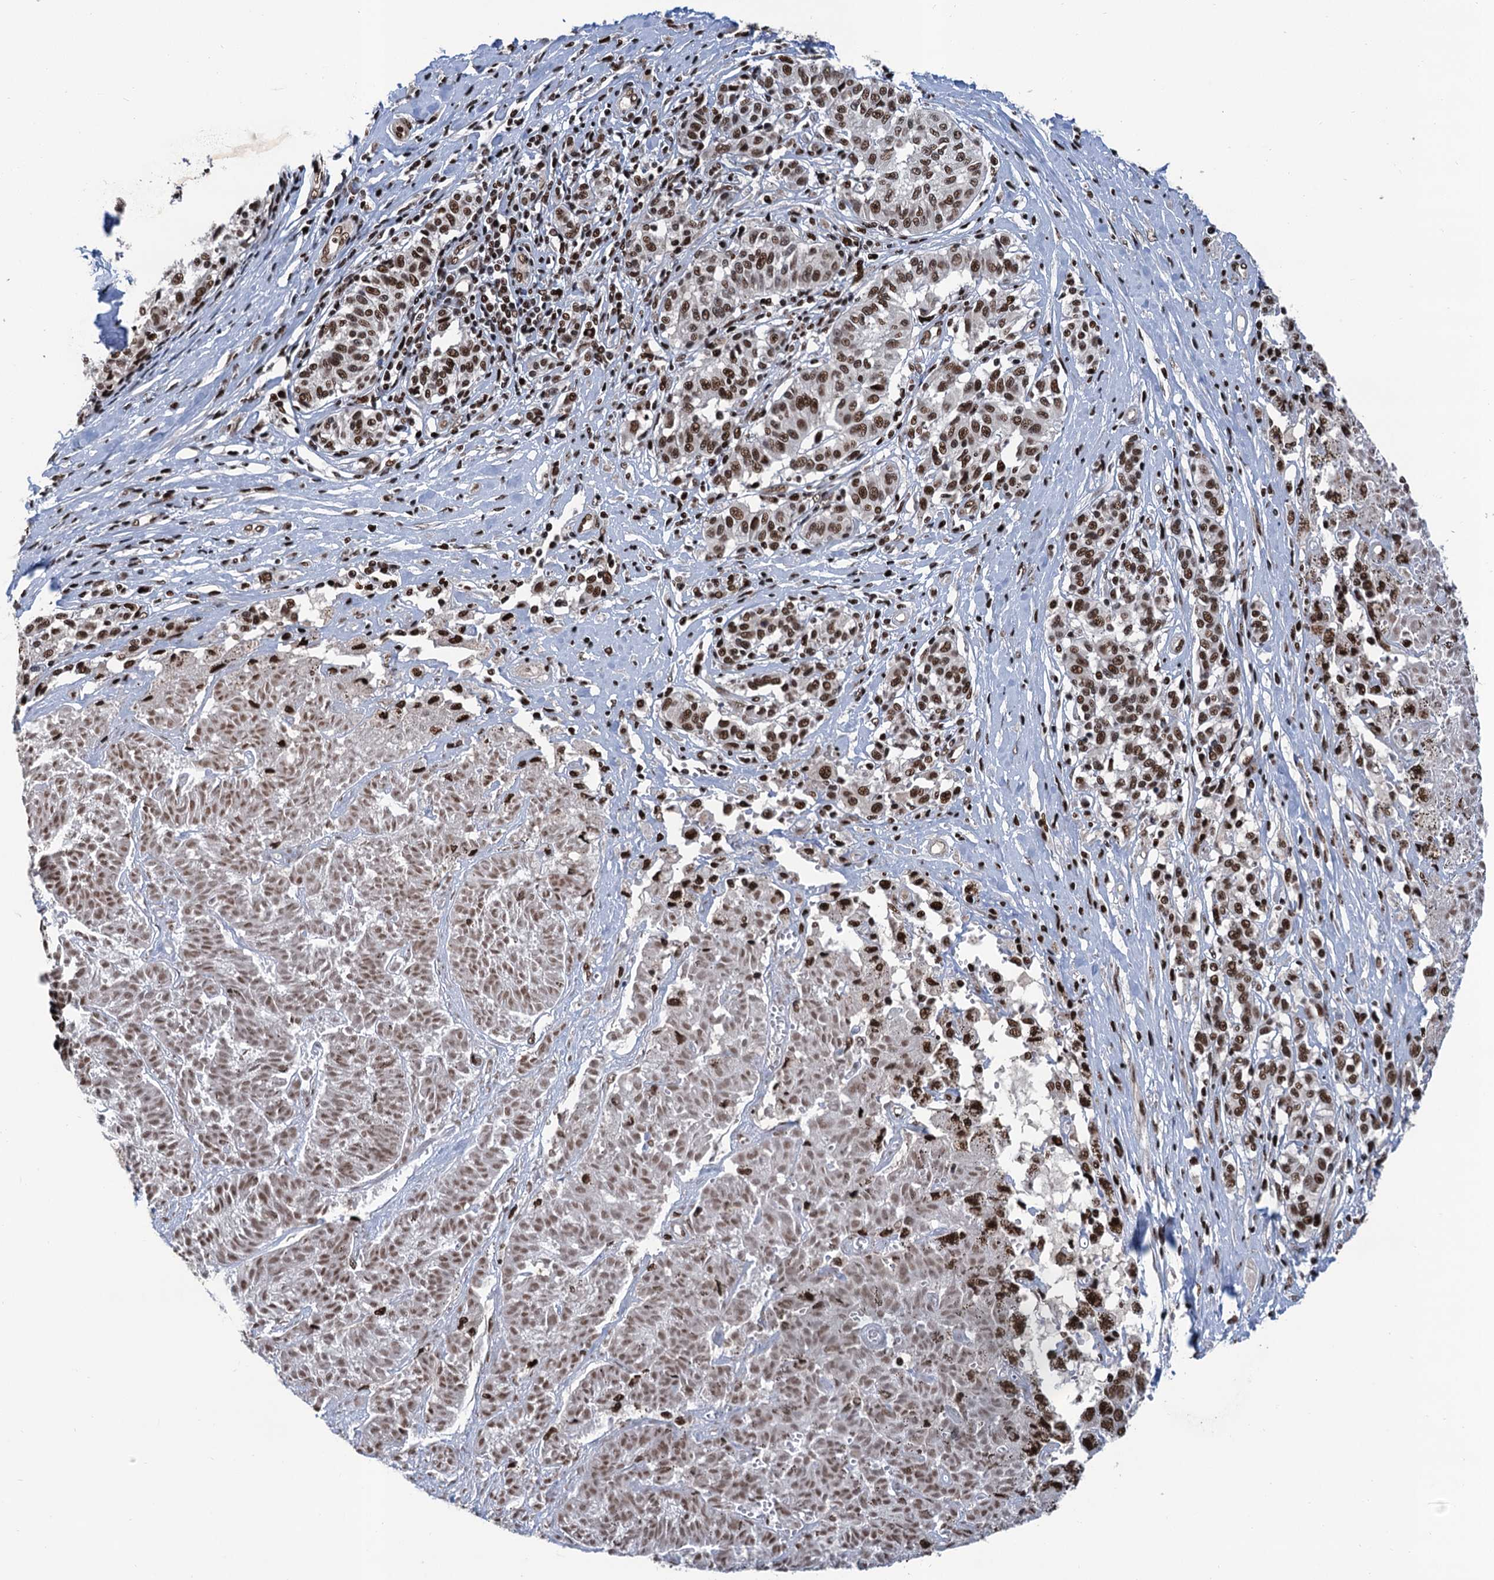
{"staining": {"intensity": "moderate", "quantity": ">75%", "location": "nuclear"}, "tissue": "melanoma", "cell_type": "Tumor cells", "image_type": "cancer", "snomed": [{"axis": "morphology", "description": "Malignant melanoma, NOS"}, {"axis": "topography", "description": "Skin"}], "caption": "Immunohistochemistry micrograph of malignant melanoma stained for a protein (brown), which reveals medium levels of moderate nuclear expression in approximately >75% of tumor cells.", "gene": "PPP4R1", "patient": {"sex": "female", "age": 72}}